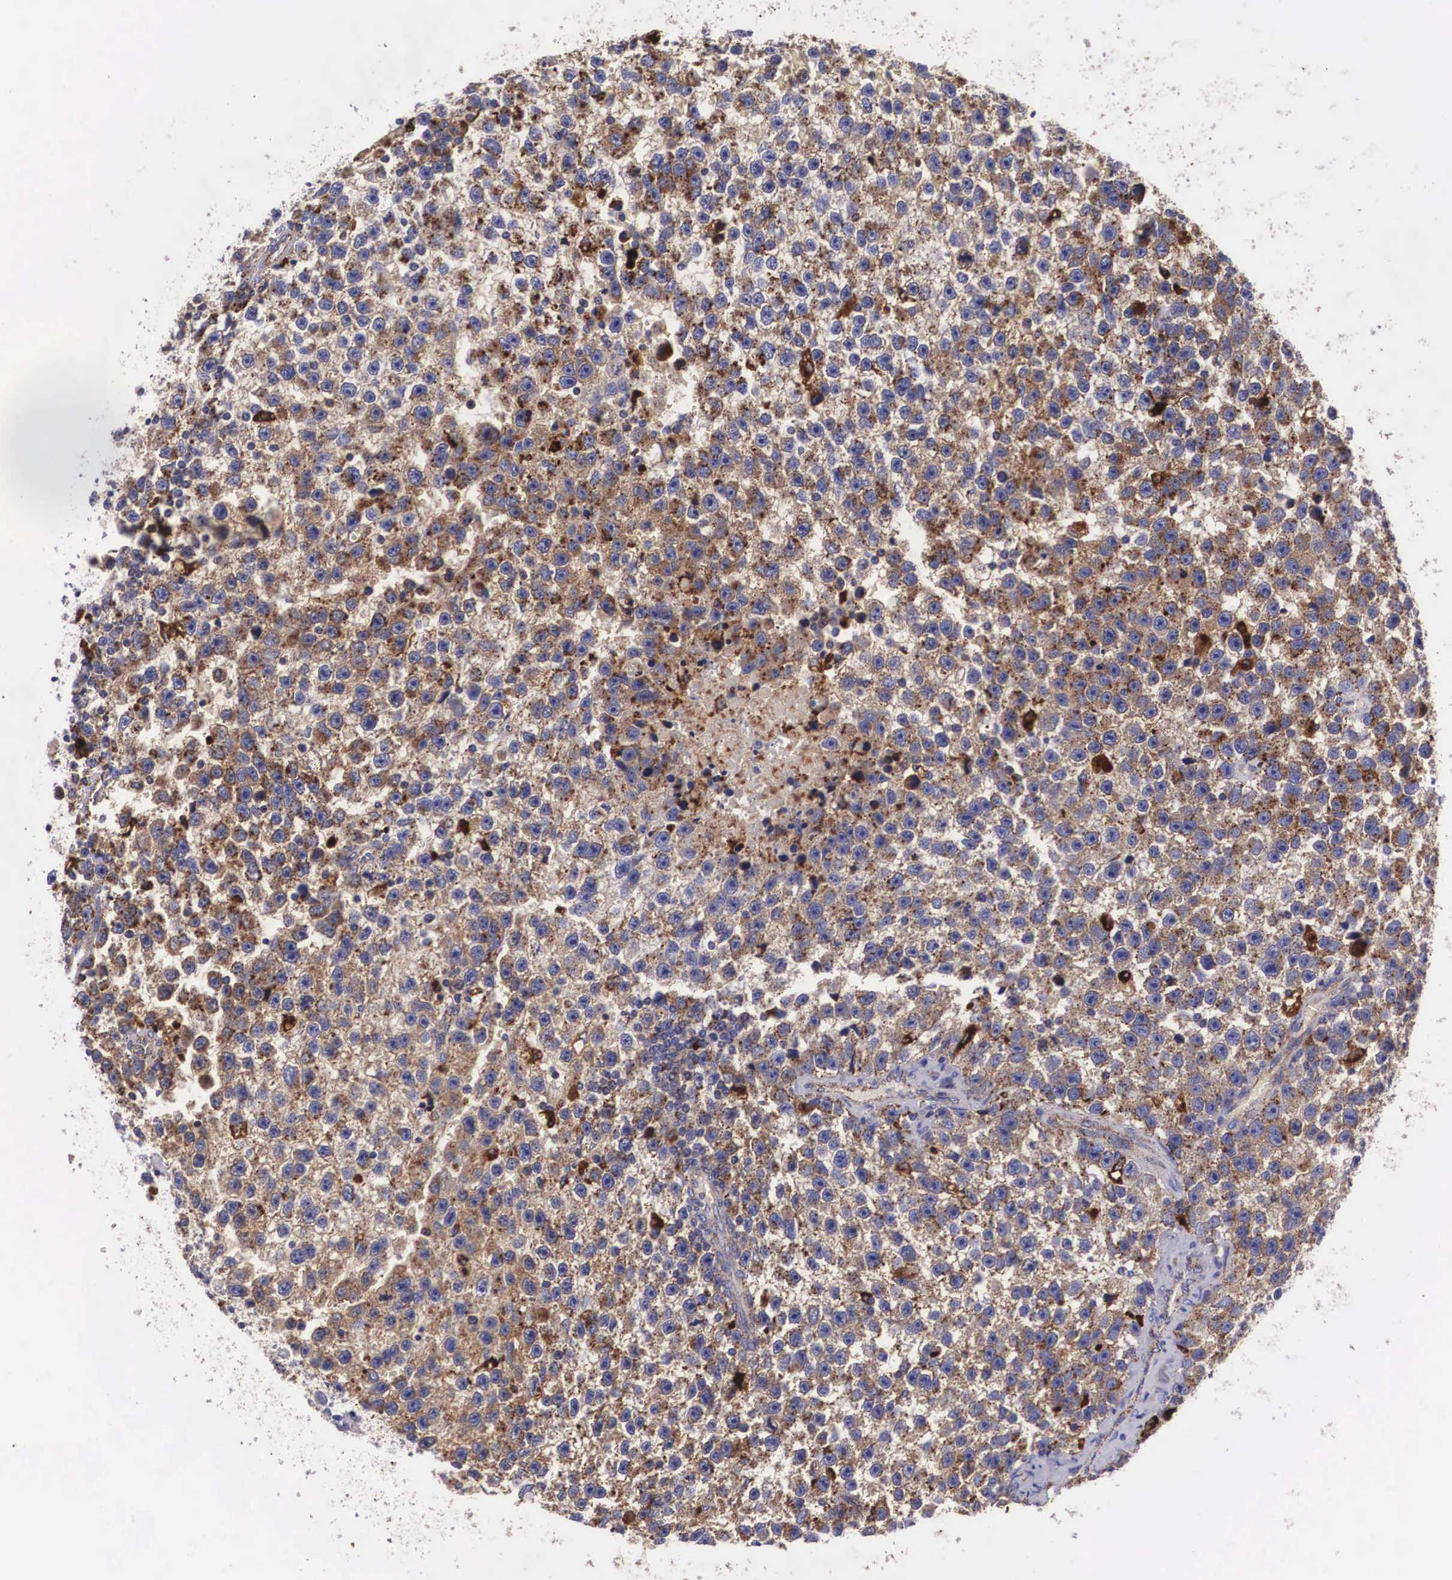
{"staining": {"intensity": "moderate", "quantity": "25%-75%", "location": "cytoplasmic/membranous"}, "tissue": "testis cancer", "cell_type": "Tumor cells", "image_type": "cancer", "snomed": [{"axis": "morphology", "description": "Seminoma, NOS"}, {"axis": "topography", "description": "Testis"}], "caption": "This image reveals immunohistochemistry staining of seminoma (testis), with medium moderate cytoplasmic/membranous expression in about 25%-75% of tumor cells.", "gene": "NAGA", "patient": {"sex": "male", "age": 33}}